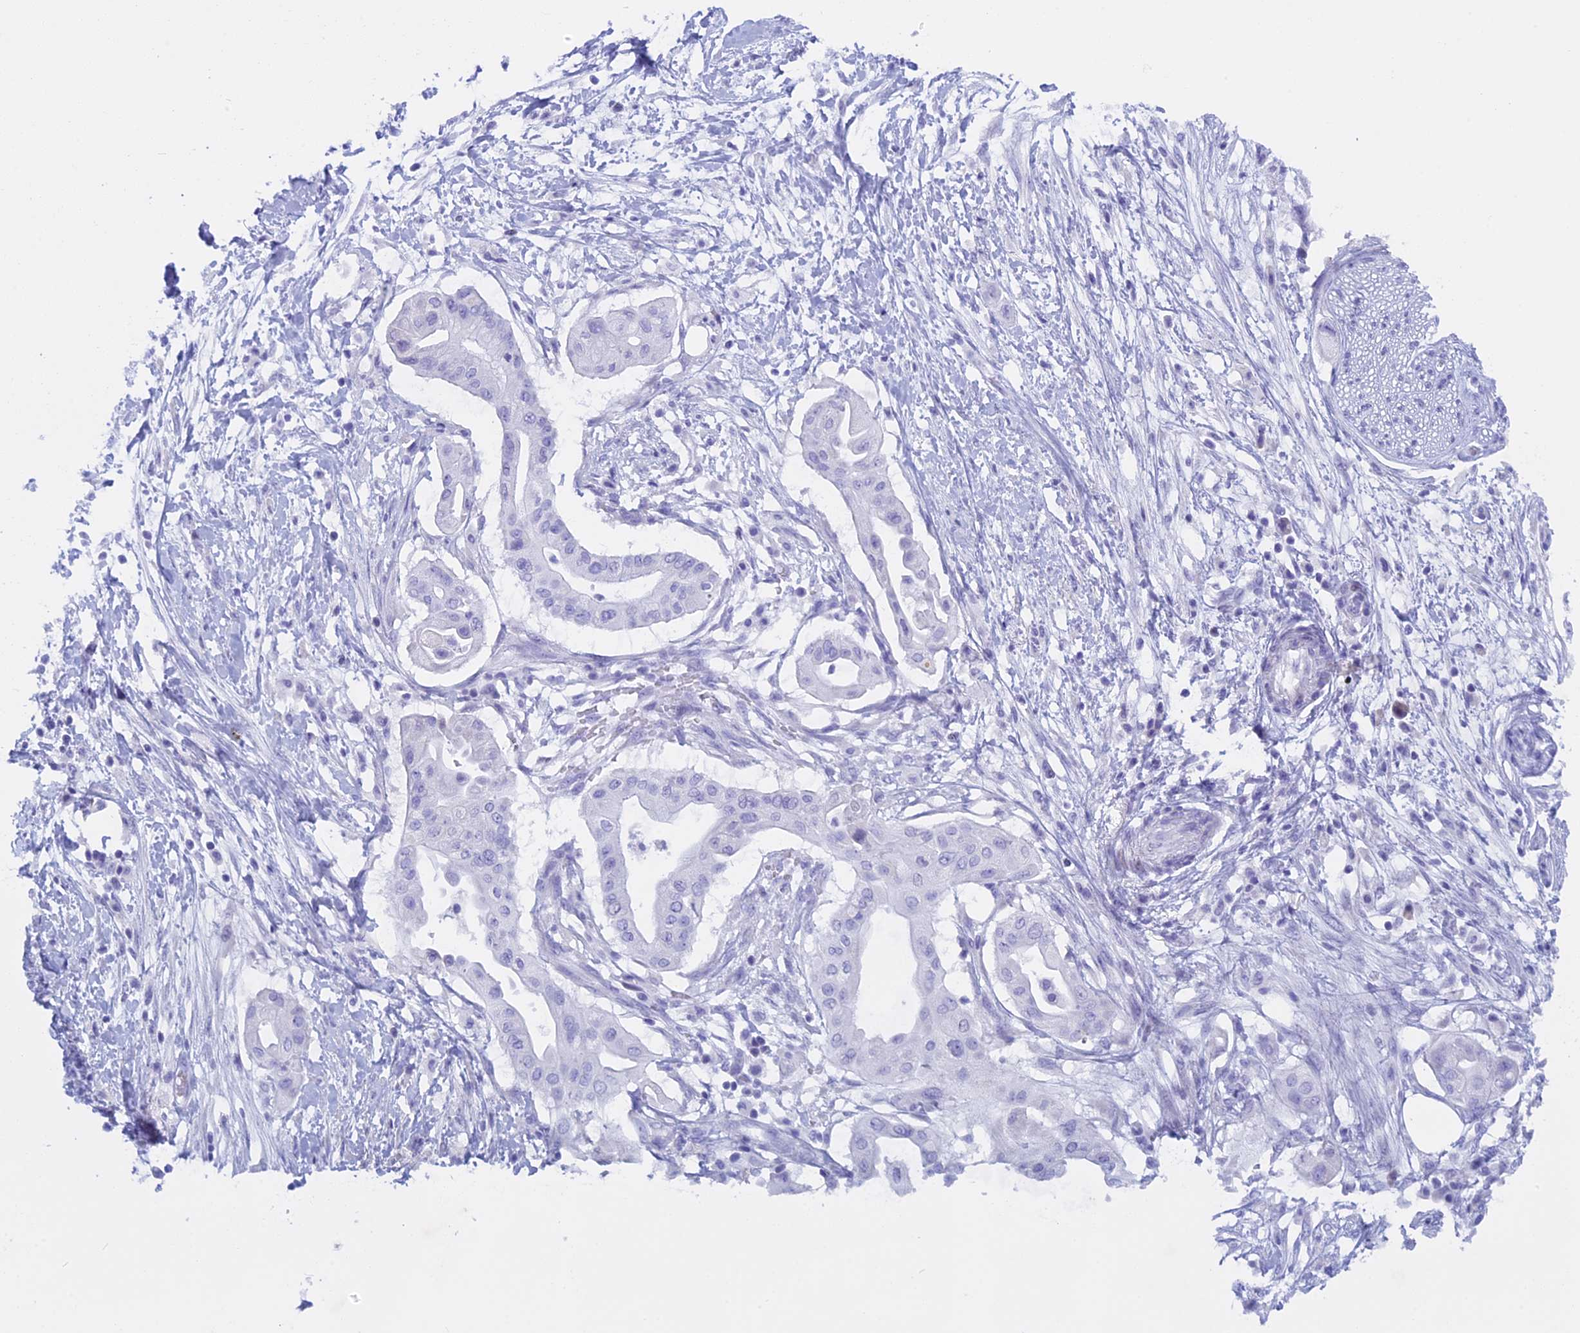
{"staining": {"intensity": "negative", "quantity": "none", "location": "none"}, "tissue": "pancreatic cancer", "cell_type": "Tumor cells", "image_type": "cancer", "snomed": [{"axis": "morphology", "description": "Adenocarcinoma, NOS"}, {"axis": "topography", "description": "Pancreas"}], "caption": "The image displays no staining of tumor cells in pancreatic cancer. Brightfield microscopy of IHC stained with DAB (brown) and hematoxylin (blue), captured at high magnification.", "gene": "KCTD21", "patient": {"sex": "male", "age": 68}}